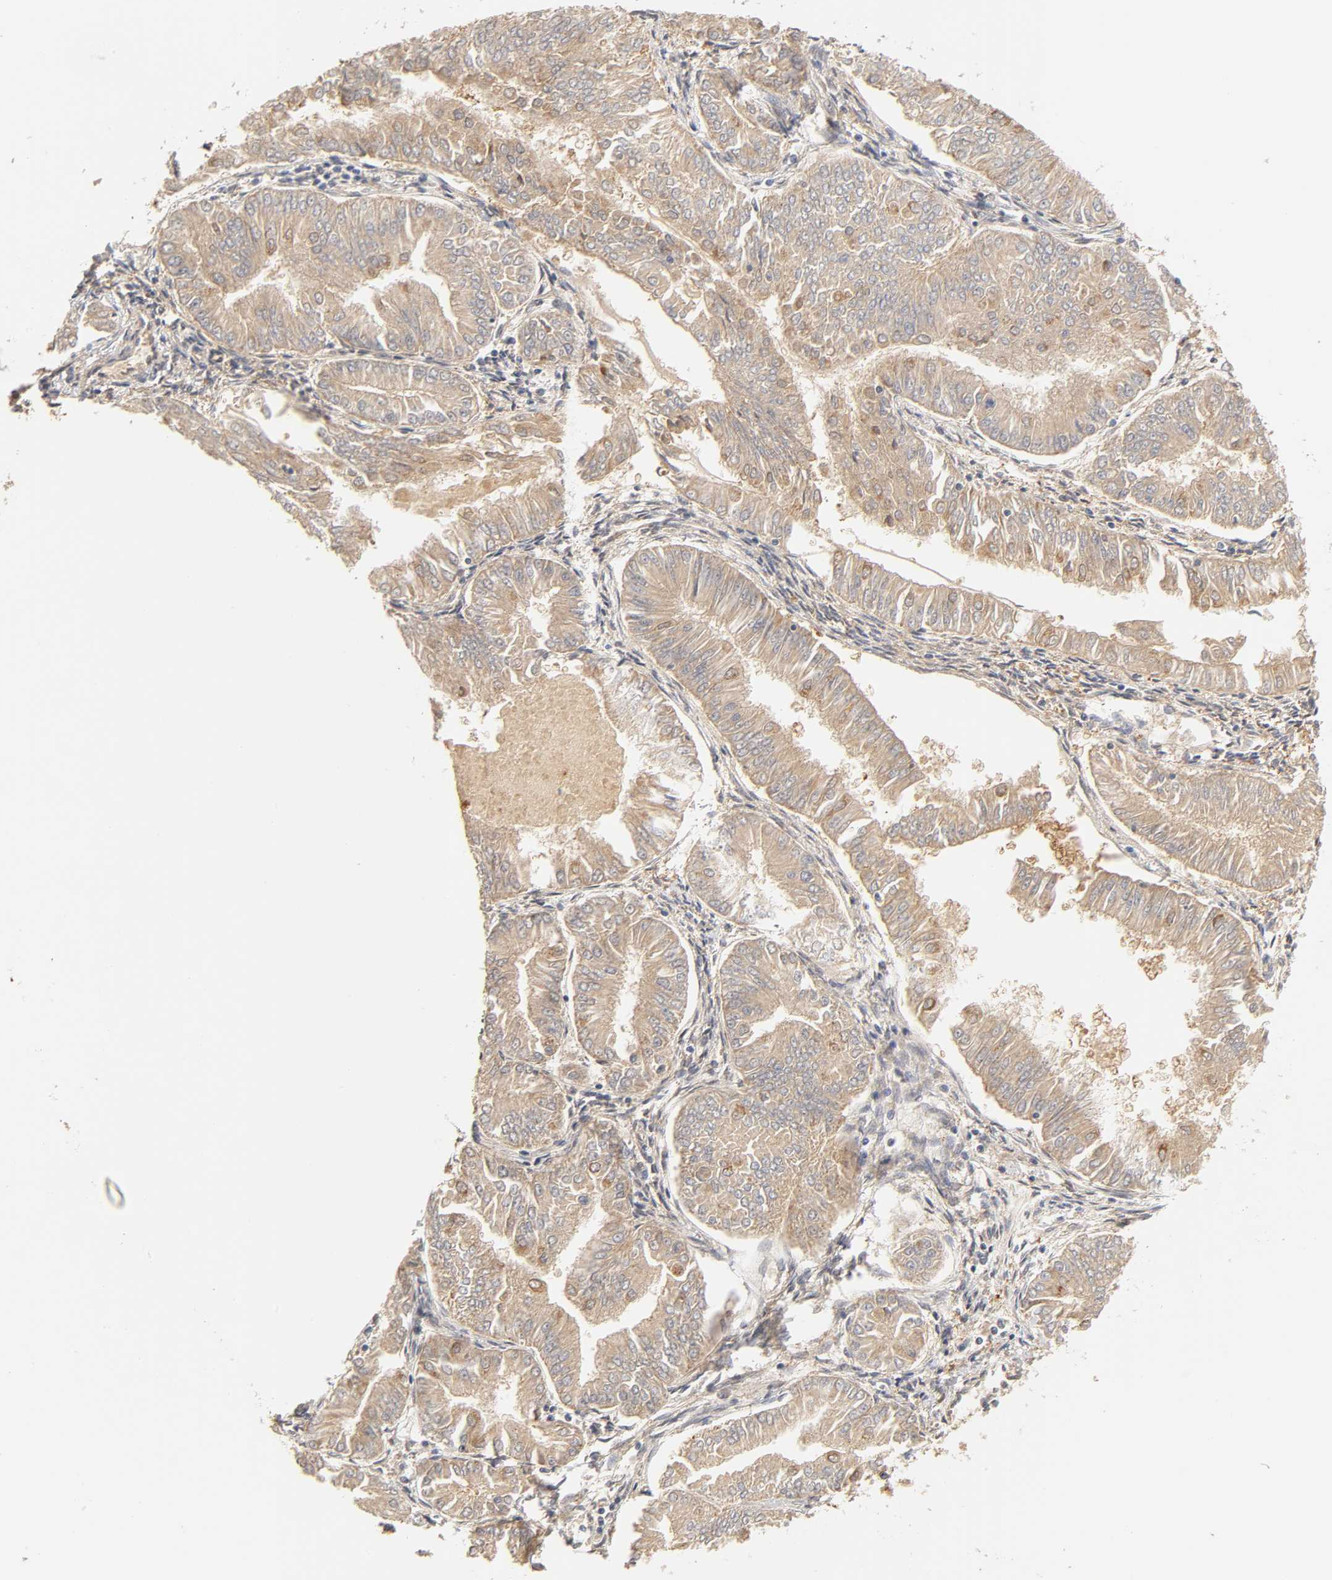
{"staining": {"intensity": "moderate", "quantity": ">75%", "location": "cytoplasmic/membranous"}, "tissue": "endometrial cancer", "cell_type": "Tumor cells", "image_type": "cancer", "snomed": [{"axis": "morphology", "description": "Adenocarcinoma, NOS"}, {"axis": "topography", "description": "Endometrium"}], "caption": "Endometrial cancer stained with DAB (3,3'-diaminobenzidine) IHC shows medium levels of moderate cytoplasmic/membranous expression in approximately >75% of tumor cells.", "gene": "GSTZ1", "patient": {"sex": "female", "age": 53}}